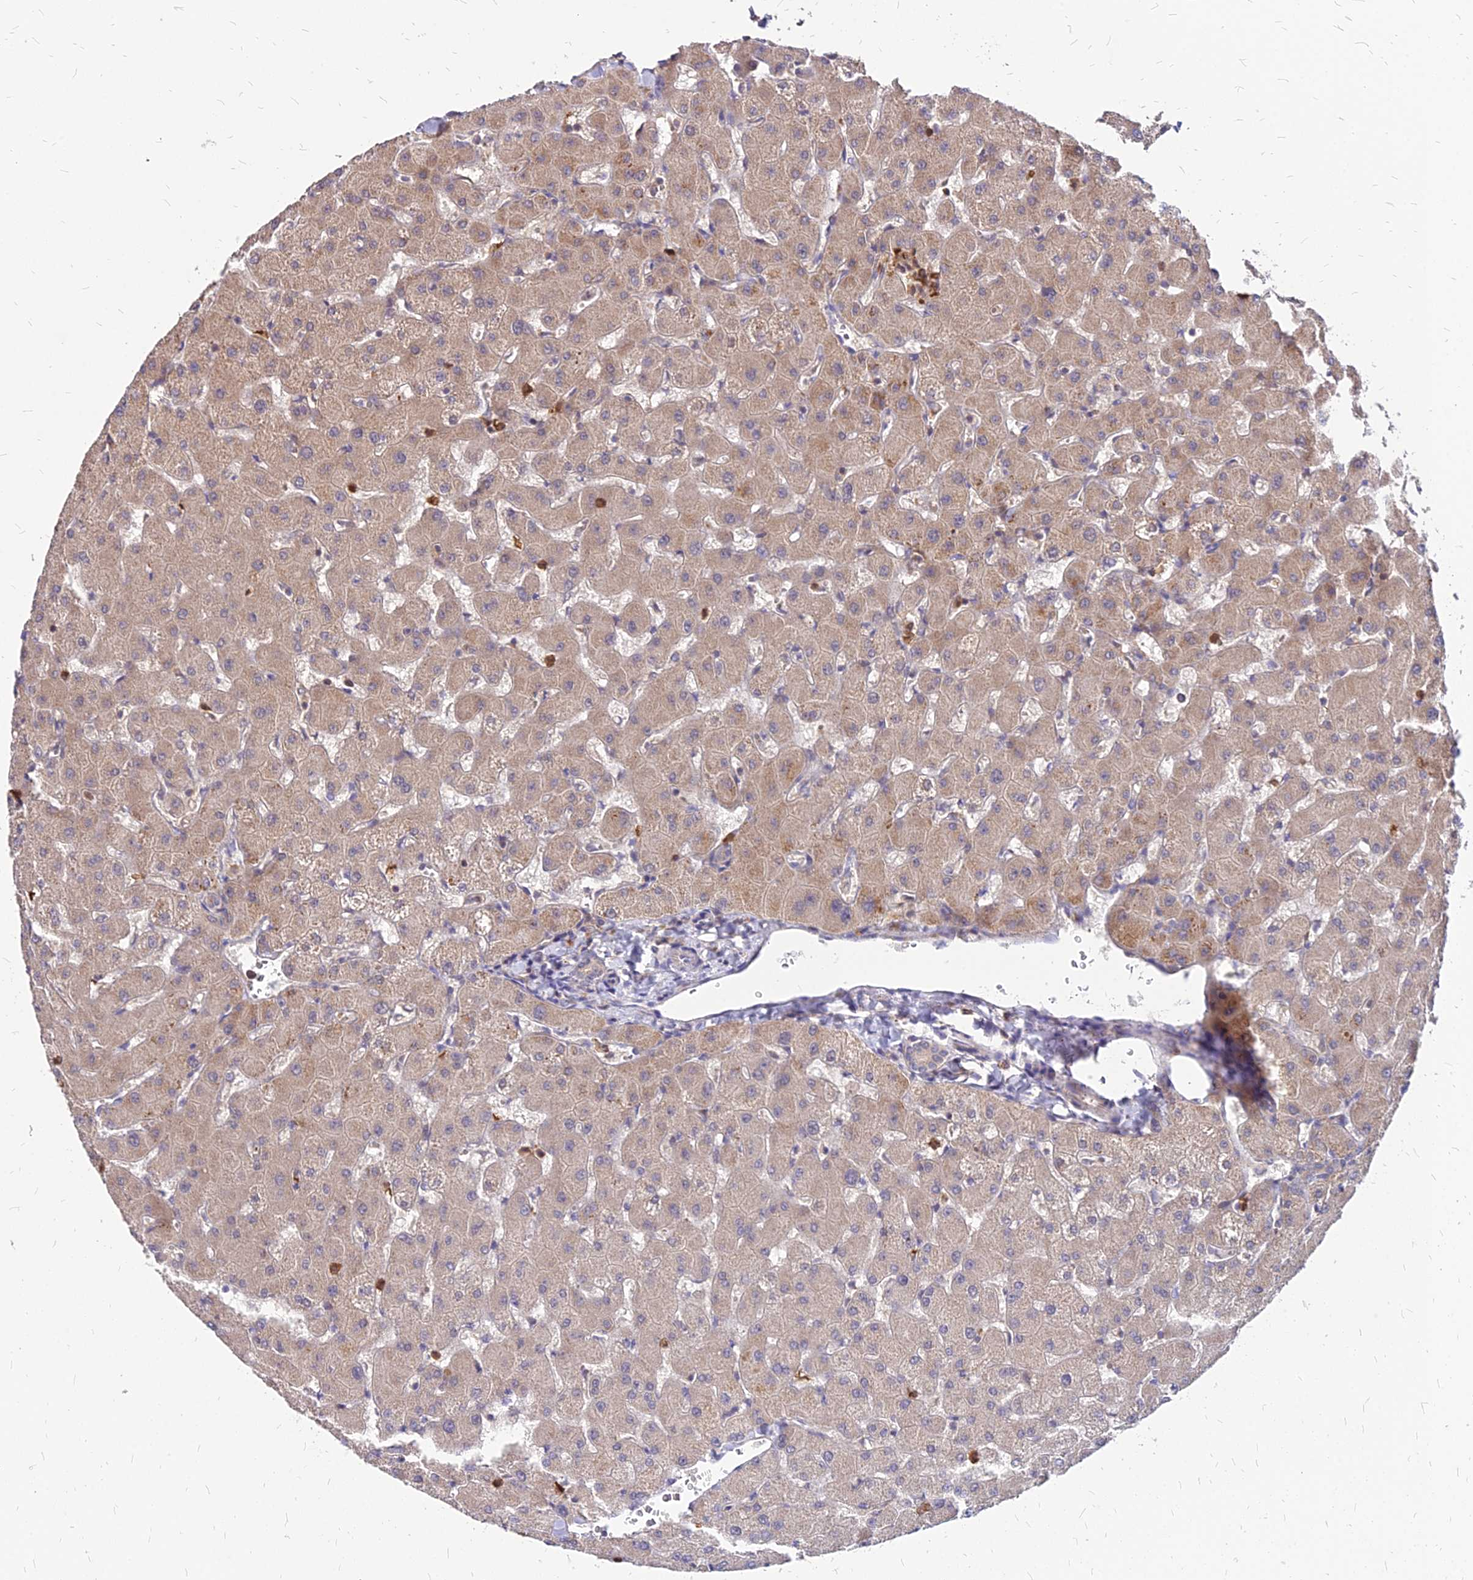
{"staining": {"intensity": "weak", "quantity": "25%-75%", "location": "cytoplasmic/membranous"}, "tissue": "liver", "cell_type": "Cholangiocytes", "image_type": "normal", "snomed": [{"axis": "morphology", "description": "Normal tissue, NOS"}, {"axis": "topography", "description": "Liver"}], "caption": "Weak cytoplasmic/membranous protein expression is appreciated in approximately 25%-75% of cholangiocytes in liver. (DAB (3,3'-diaminobenzidine) IHC with brightfield microscopy, high magnification).", "gene": "APBA3", "patient": {"sex": "female", "age": 63}}